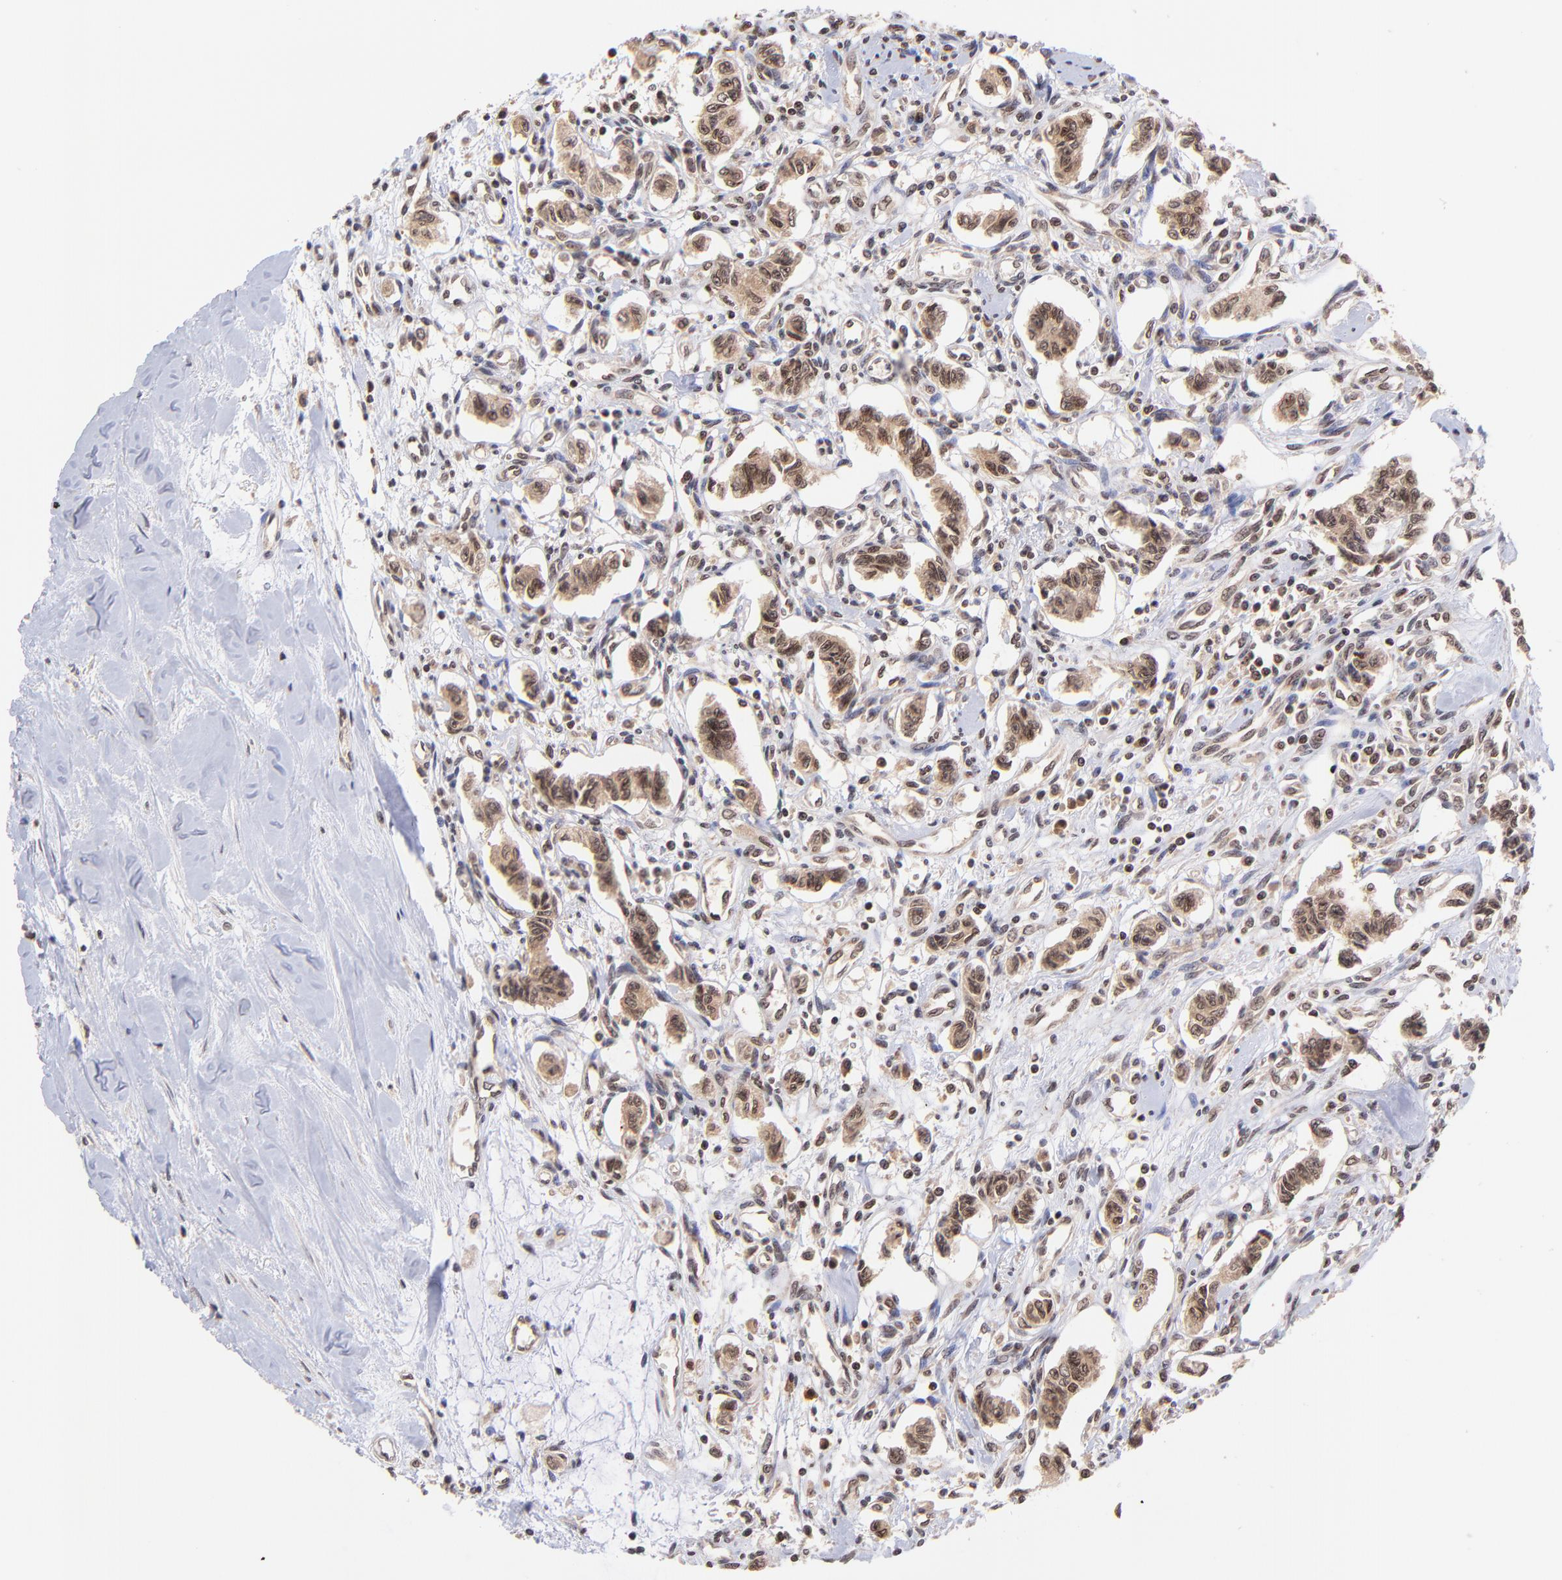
{"staining": {"intensity": "moderate", "quantity": ">75%", "location": "cytoplasmic/membranous,nuclear"}, "tissue": "renal cancer", "cell_type": "Tumor cells", "image_type": "cancer", "snomed": [{"axis": "morphology", "description": "Carcinoid, malignant, NOS"}, {"axis": "topography", "description": "Kidney"}], "caption": "Immunohistochemical staining of renal cancer demonstrates medium levels of moderate cytoplasmic/membranous and nuclear protein positivity in about >75% of tumor cells.", "gene": "WDR25", "patient": {"sex": "female", "age": 41}}